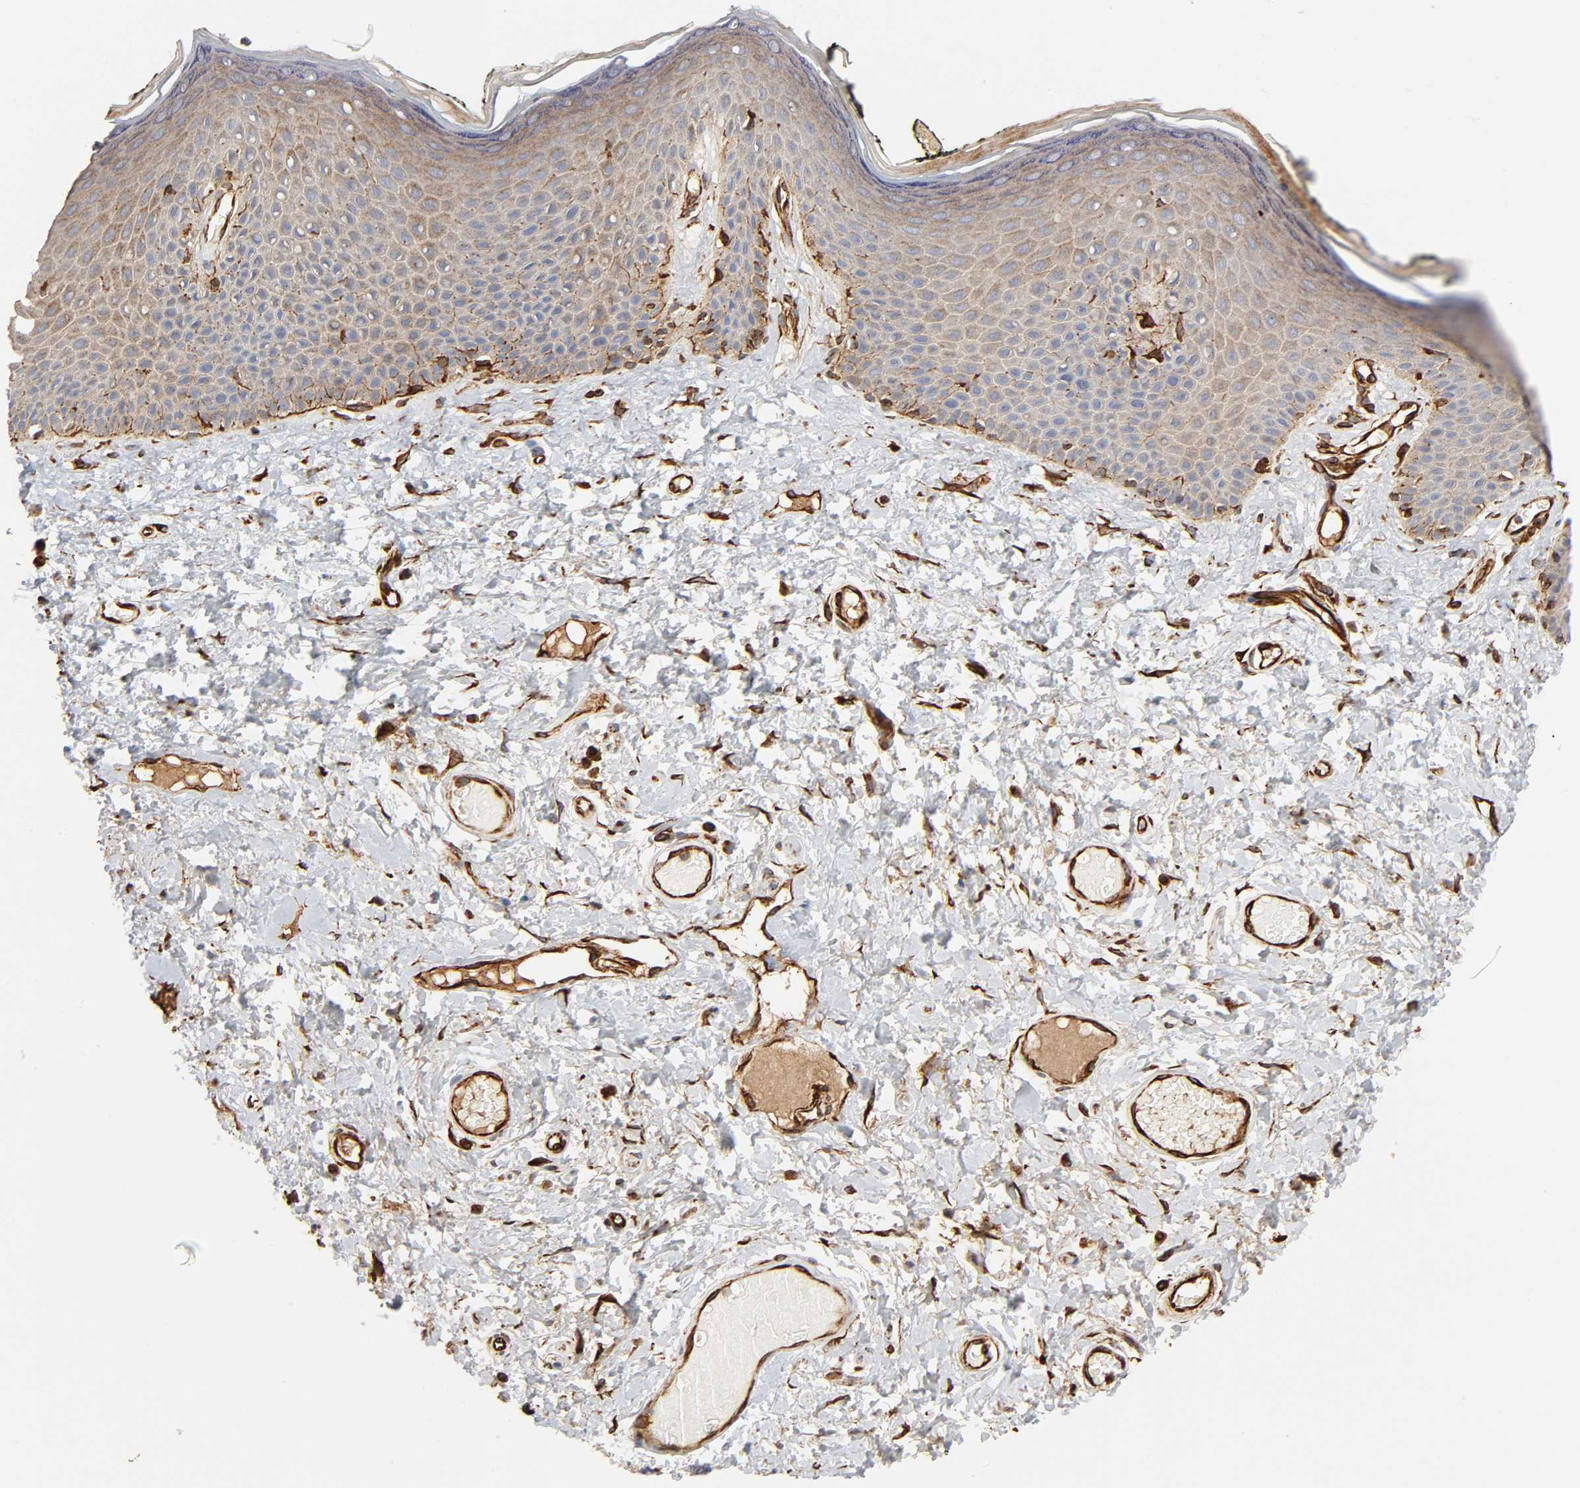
{"staining": {"intensity": "moderate", "quantity": ">75%", "location": "cytoplasmic/membranous"}, "tissue": "skin", "cell_type": "Epidermal cells", "image_type": "normal", "snomed": [{"axis": "morphology", "description": "Normal tissue, NOS"}, {"axis": "morphology", "description": "Inflammation, NOS"}, {"axis": "topography", "description": "Vulva"}], "caption": "Human skin stained with a brown dye shows moderate cytoplasmic/membranous positive expression in approximately >75% of epidermal cells.", "gene": "REEP5", "patient": {"sex": "female", "age": 84}}